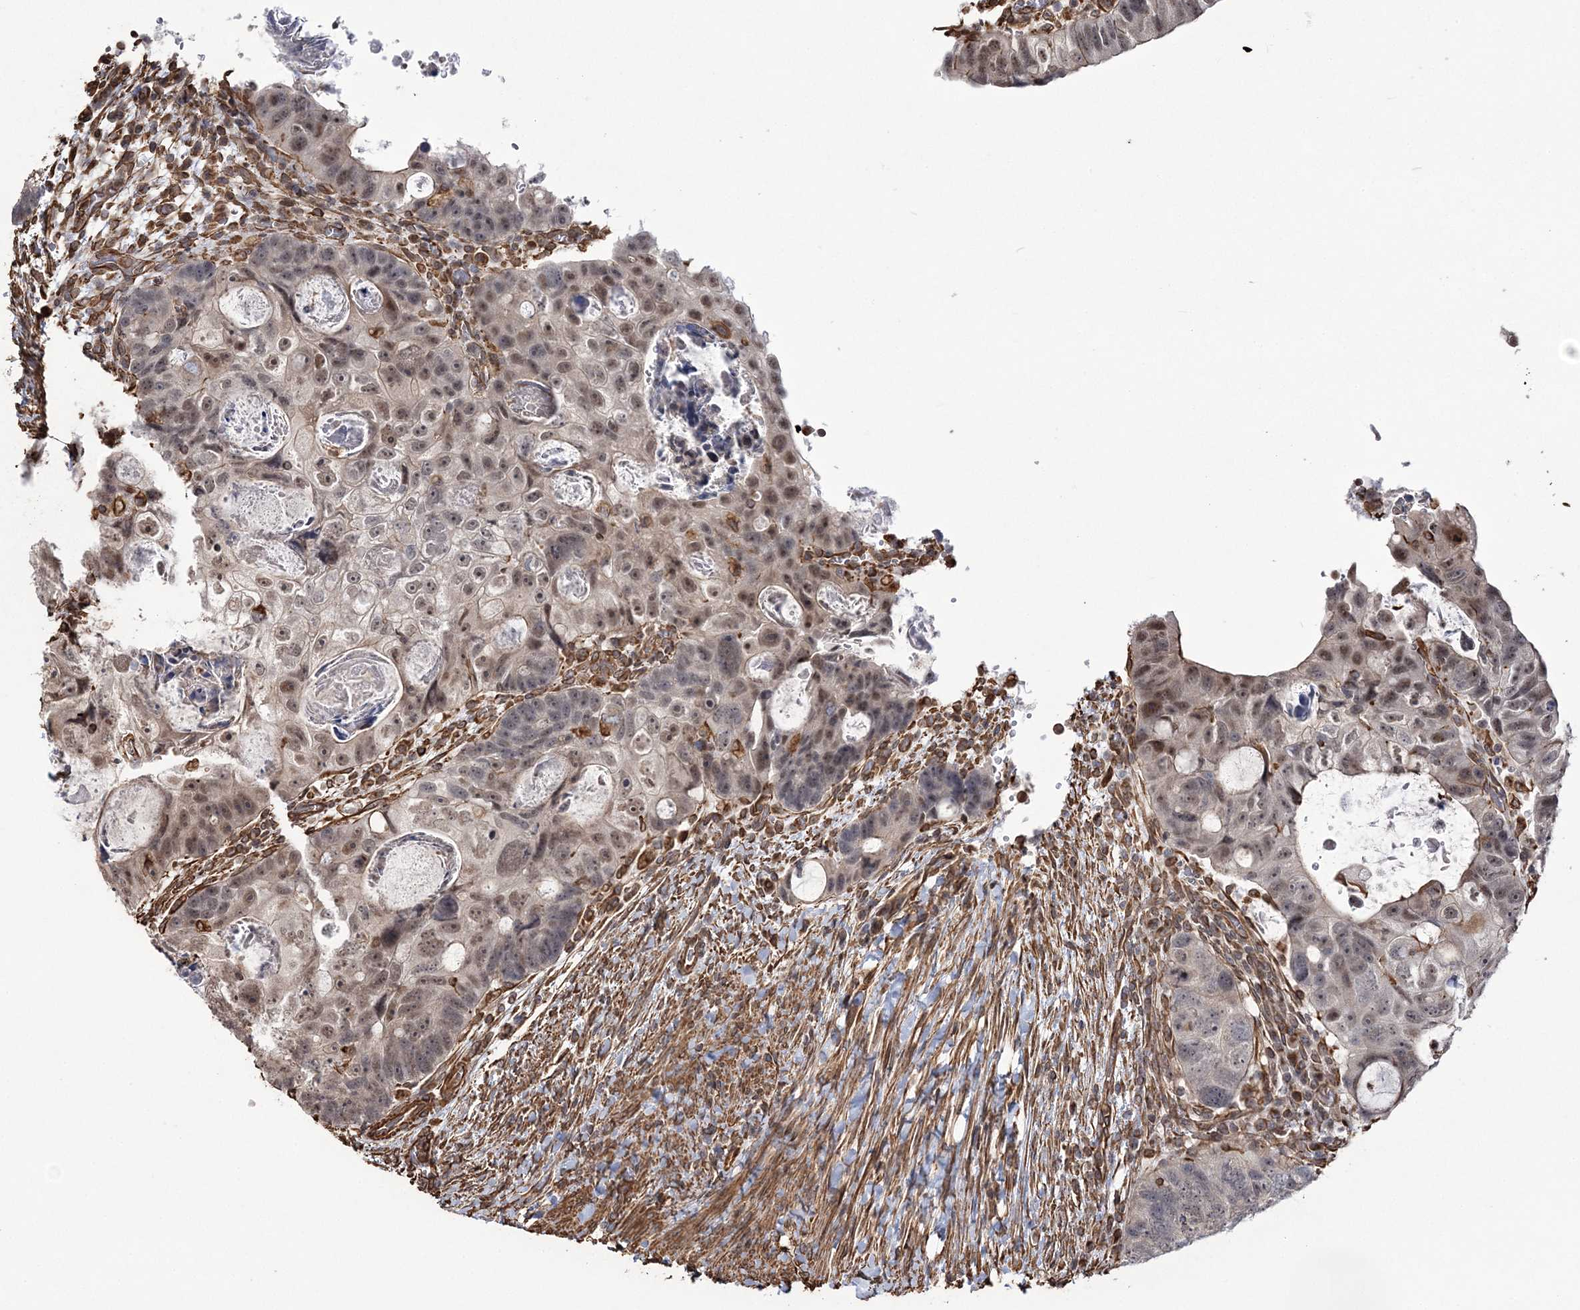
{"staining": {"intensity": "moderate", "quantity": "25%-75%", "location": "nuclear"}, "tissue": "colorectal cancer", "cell_type": "Tumor cells", "image_type": "cancer", "snomed": [{"axis": "morphology", "description": "Adenocarcinoma, NOS"}, {"axis": "topography", "description": "Rectum"}], "caption": "Immunohistochemistry (DAB) staining of adenocarcinoma (colorectal) displays moderate nuclear protein expression in about 25%-75% of tumor cells. The staining is performed using DAB (3,3'-diaminobenzidine) brown chromogen to label protein expression. The nuclei are counter-stained blue using hematoxylin.", "gene": "ATP11B", "patient": {"sex": "male", "age": 59}}